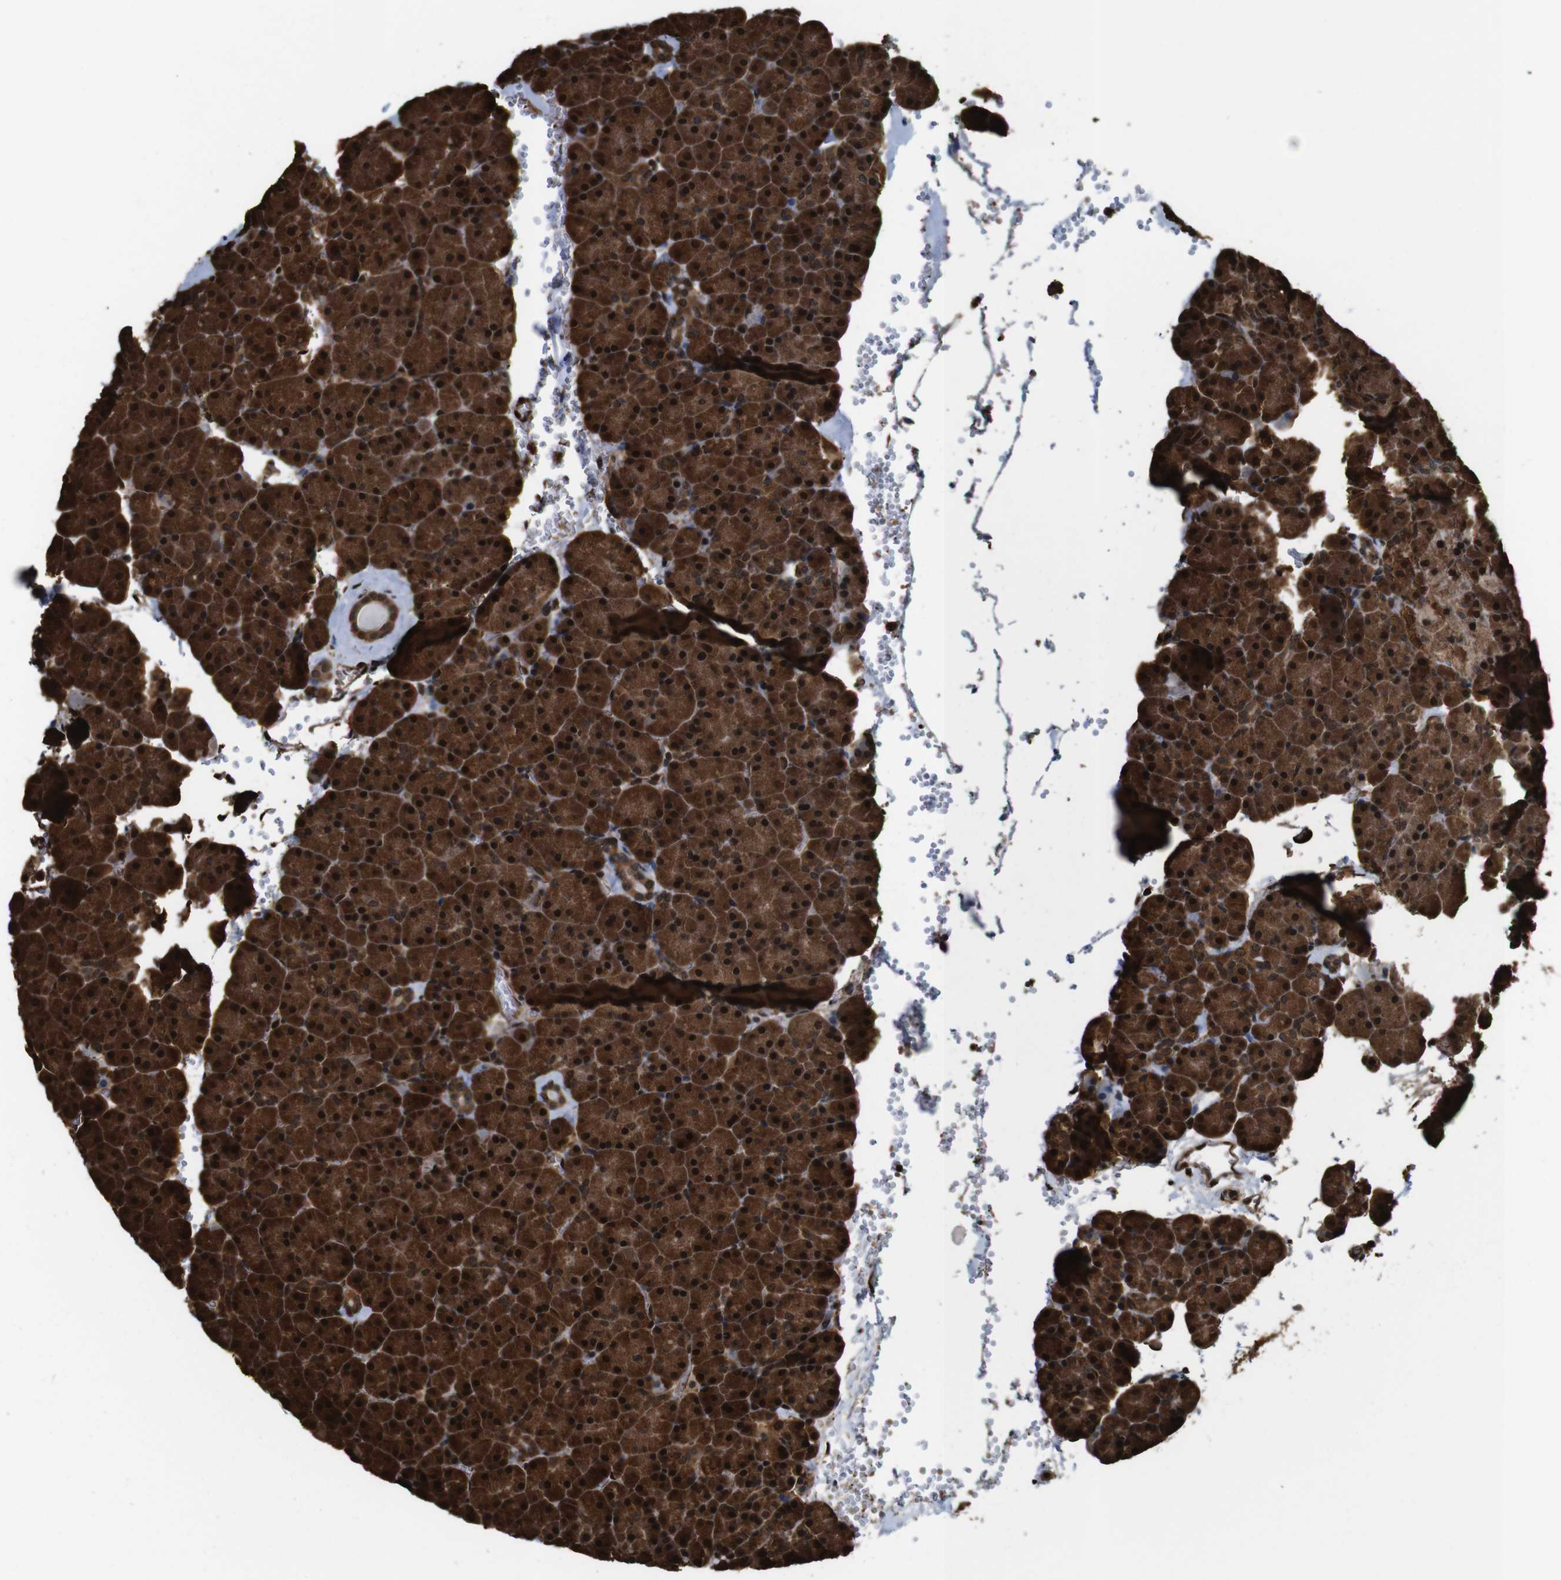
{"staining": {"intensity": "strong", "quantity": ">75%", "location": "cytoplasmic/membranous,nuclear"}, "tissue": "pancreas", "cell_type": "Exocrine glandular cells", "image_type": "normal", "snomed": [{"axis": "morphology", "description": "Normal tissue, NOS"}, {"axis": "topography", "description": "Pancreas"}], "caption": "Benign pancreas exhibits strong cytoplasmic/membranous,nuclear positivity in about >75% of exocrine glandular cells.", "gene": "VCP", "patient": {"sex": "female", "age": 35}}